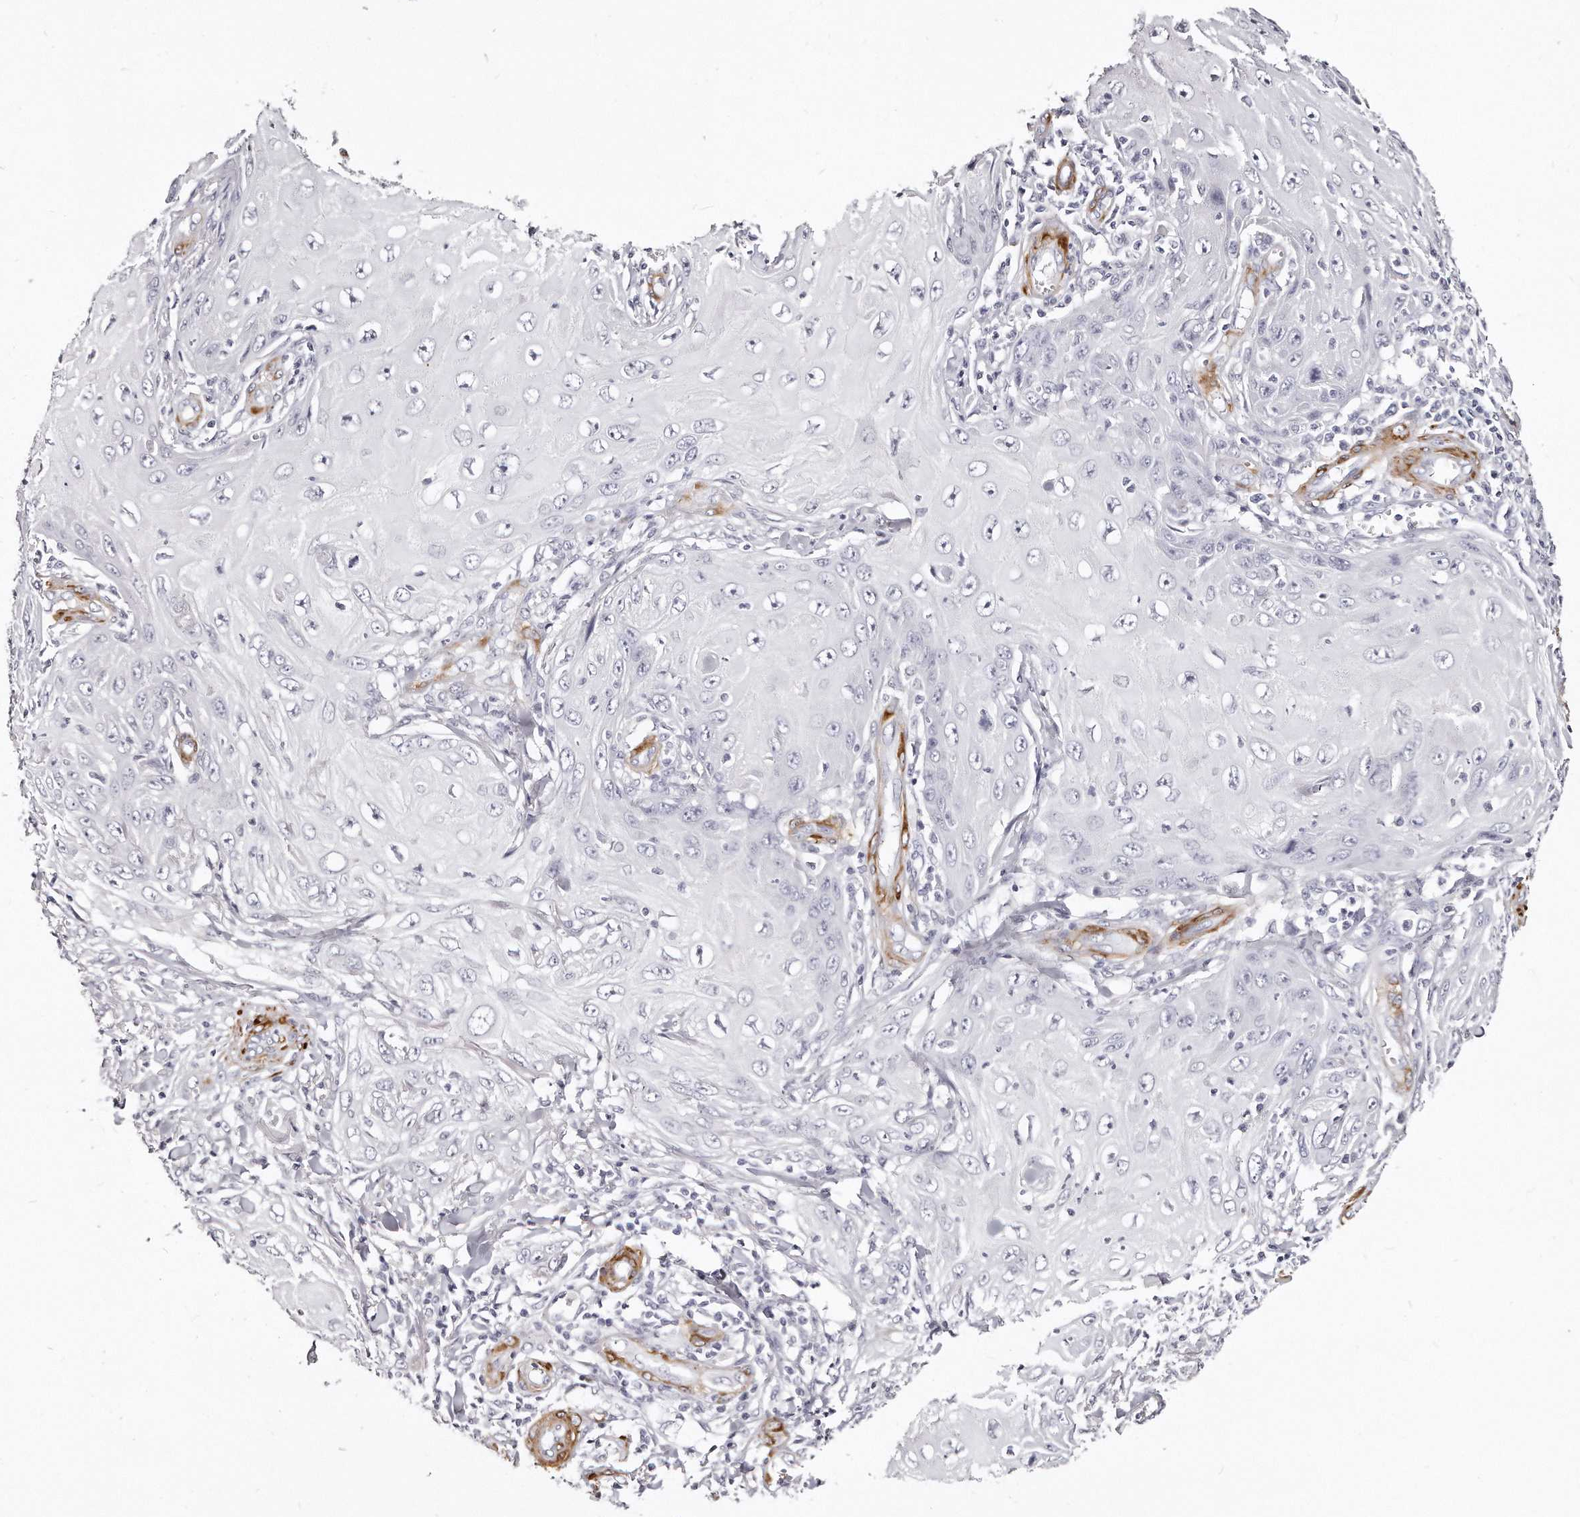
{"staining": {"intensity": "negative", "quantity": "none", "location": "none"}, "tissue": "skin cancer", "cell_type": "Tumor cells", "image_type": "cancer", "snomed": [{"axis": "morphology", "description": "Squamous cell carcinoma, NOS"}, {"axis": "topography", "description": "Skin"}], "caption": "This is an immunohistochemistry (IHC) micrograph of human skin squamous cell carcinoma. There is no staining in tumor cells.", "gene": "LMOD1", "patient": {"sex": "female", "age": 73}}